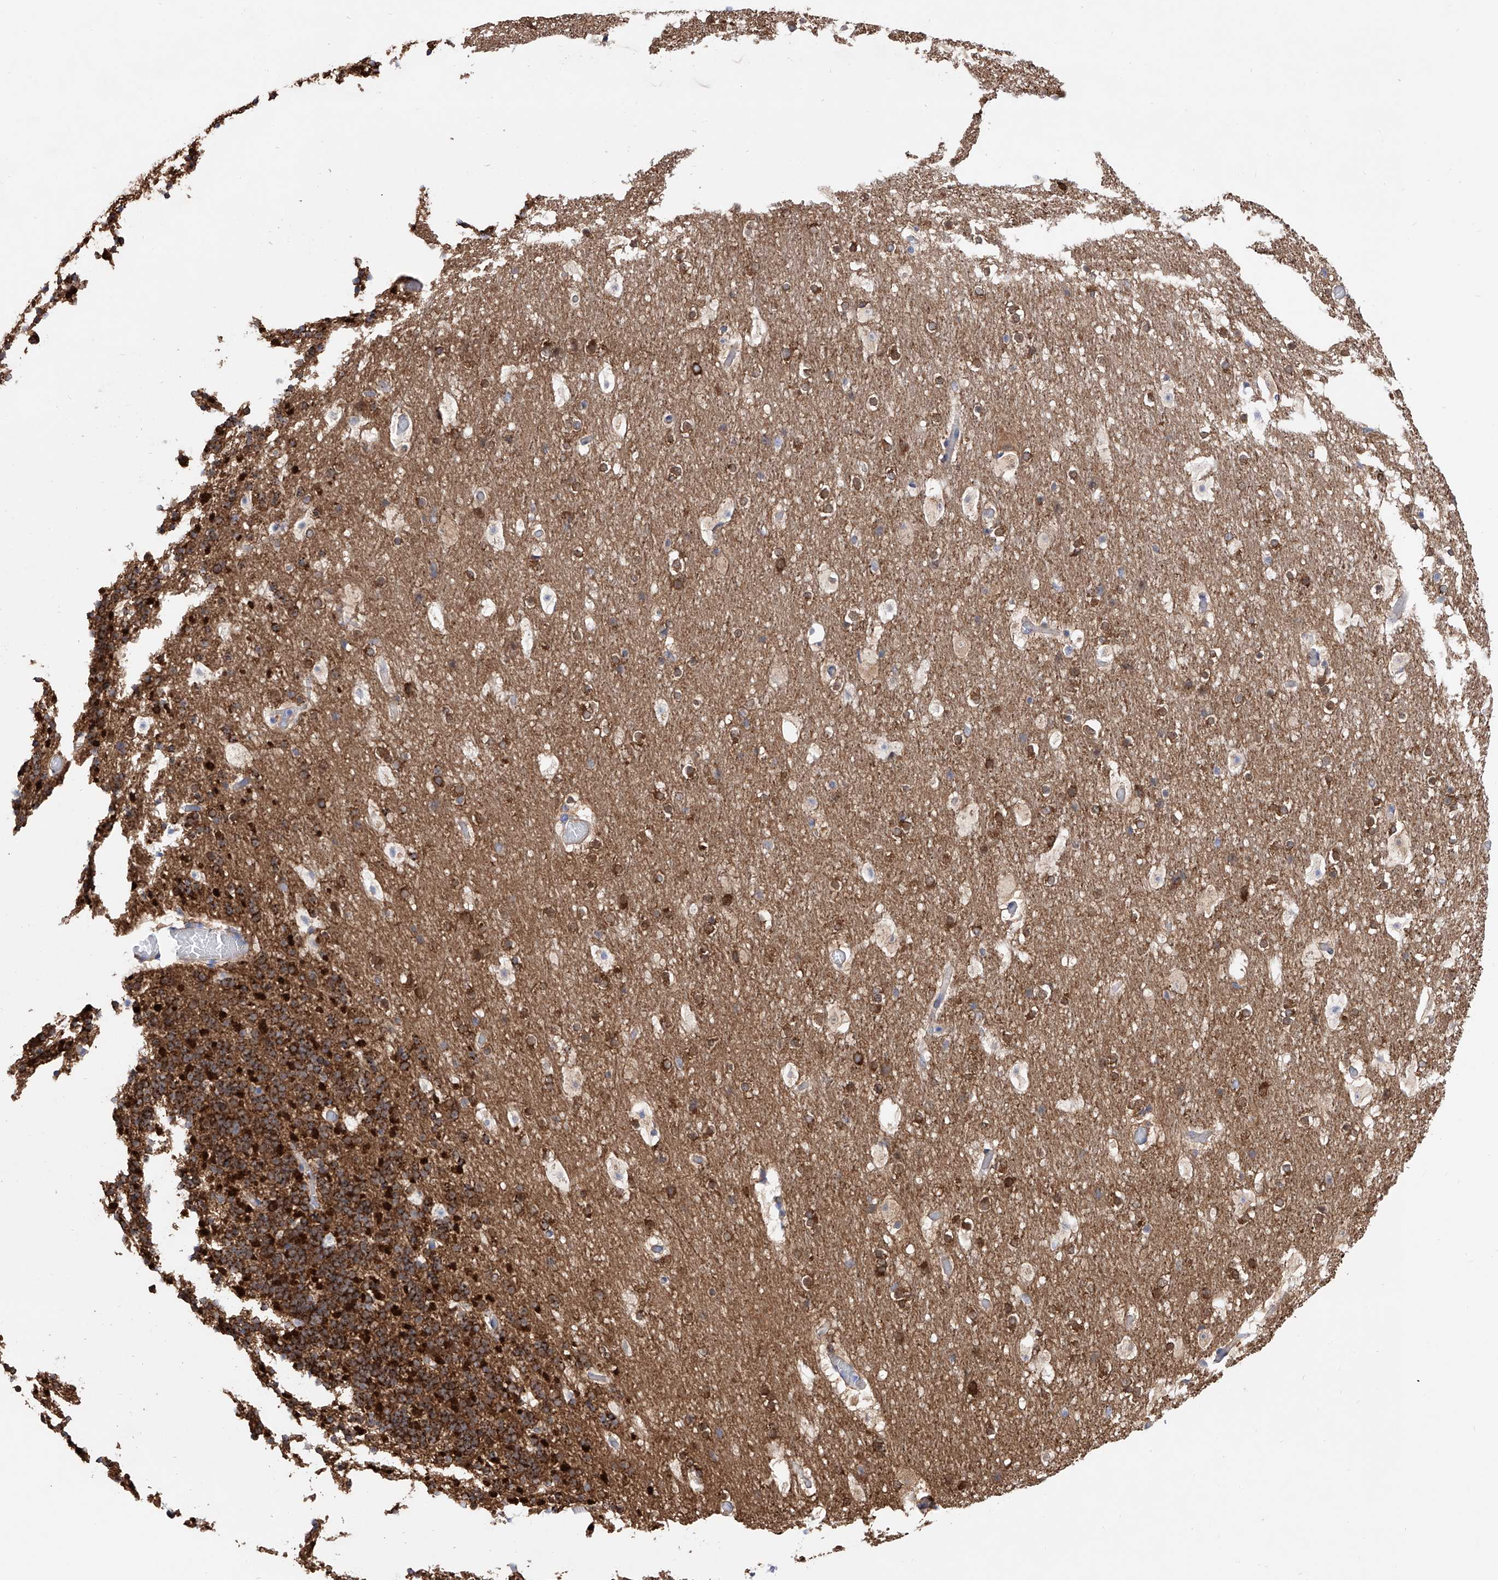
{"staining": {"intensity": "strong", "quantity": "25%-75%", "location": "cytoplasmic/membranous"}, "tissue": "cerebellum", "cell_type": "Cells in granular layer", "image_type": "normal", "snomed": [{"axis": "morphology", "description": "Normal tissue, NOS"}, {"axis": "topography", "description": "Cerebellum"}], "caption": "The immunohistochemical stain shows strong cytoplasmic/membranous positivity in cells in granular layer of unremarkable cerebellum. (DAB IHC with brightfield microscopy, high magnification).", "gene": "ZNF653", "patient": {"sex": "male", "age": 57}}